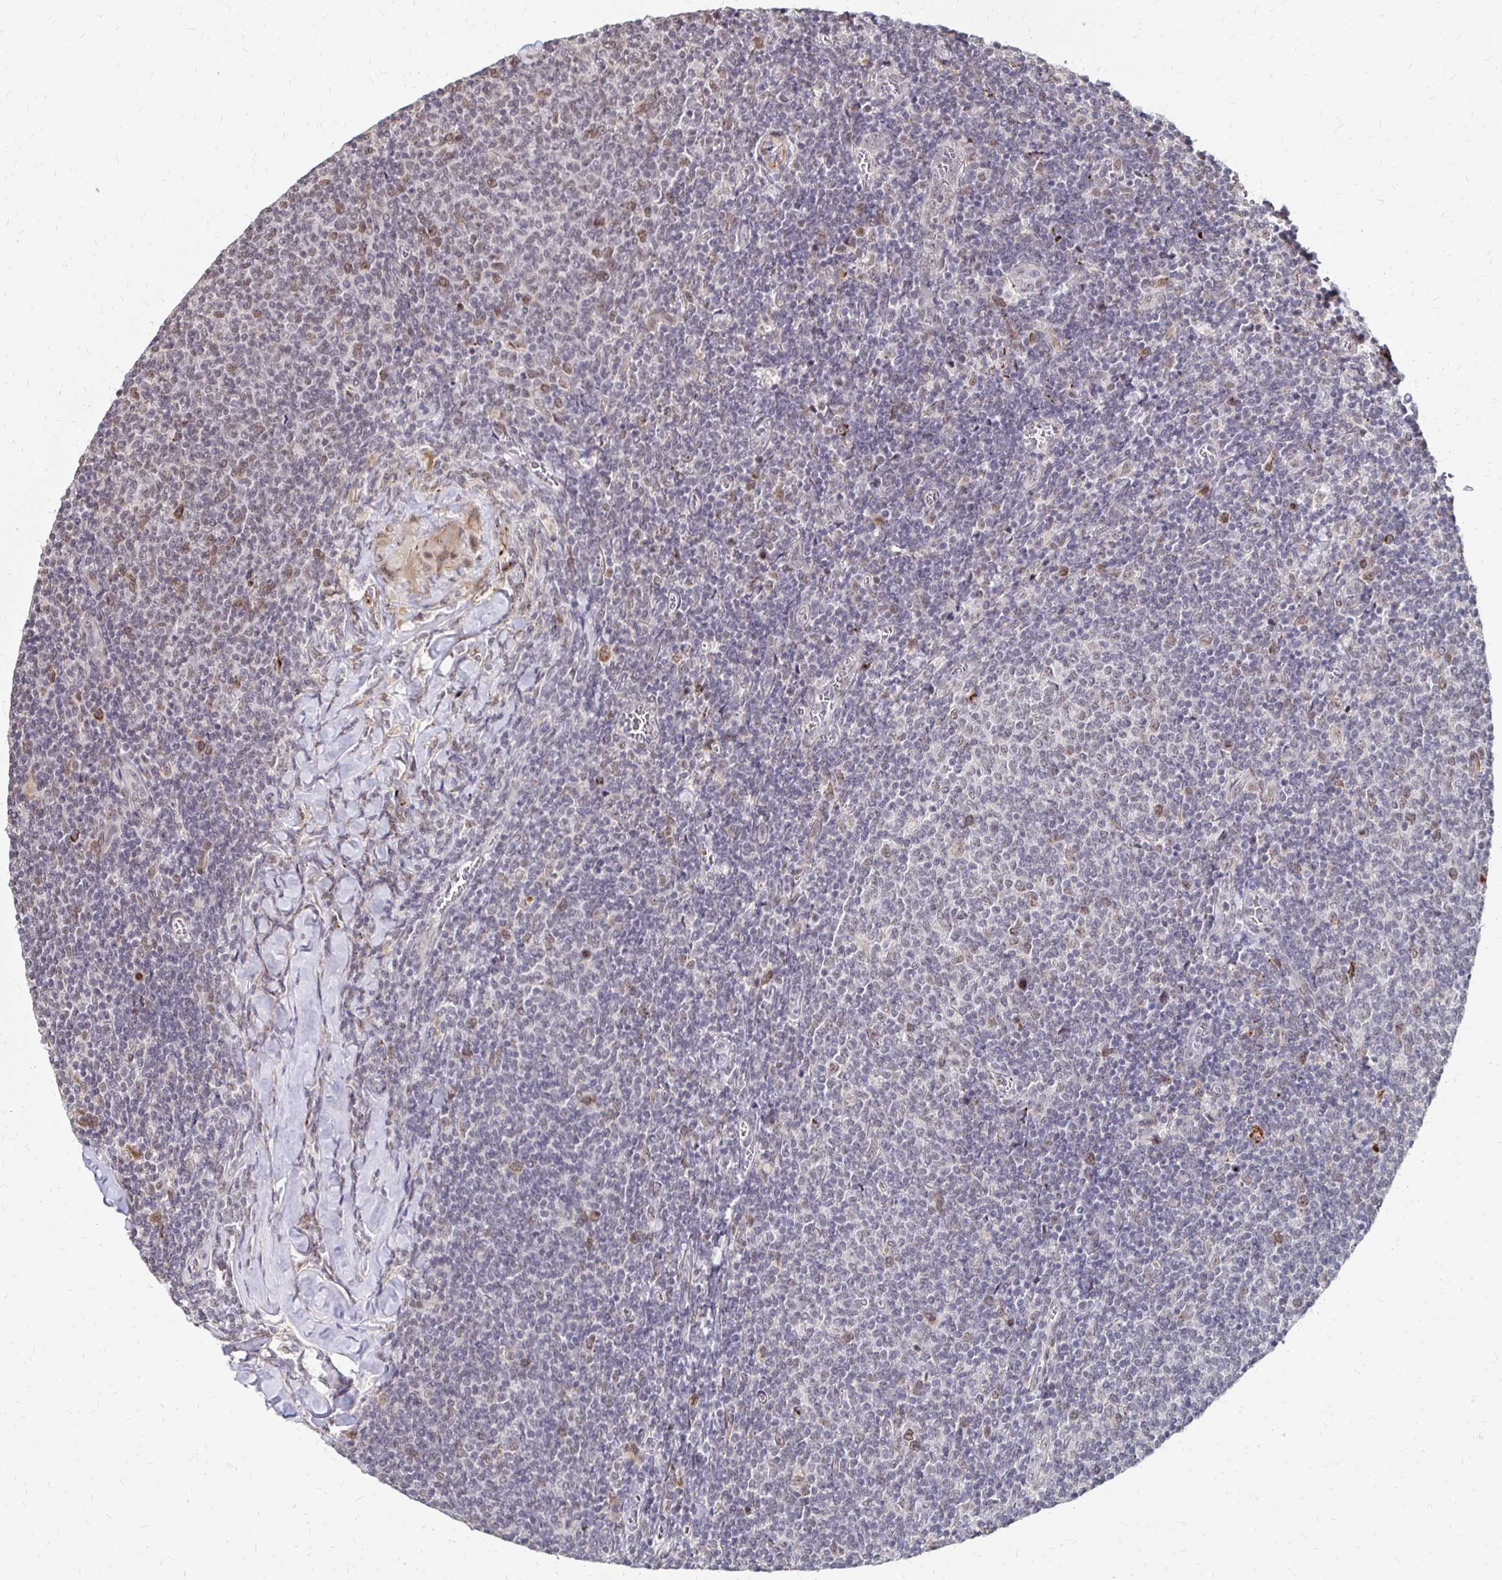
{"staining": {"intensity": "negative", "quantity": "none", "location": "none"}, "tissue": "lymphoma", "cell_type": "Tumor cells", "image_type": "cancer", "snomed": [{"axis": "morphology", "description": "Malignant lymphoma, non-Hodgkin's type, Low grade"}, {"axis": "topography", "description": "Lymph node"}], "caption": "Malignant lymphoma, non-Hodgkin's type (low-grade) was stained to show a protein in brown. There is no significant positivity in tumor cells.", "gene": "CLASRP", "patient": {"sex": "male", "age": 52}}